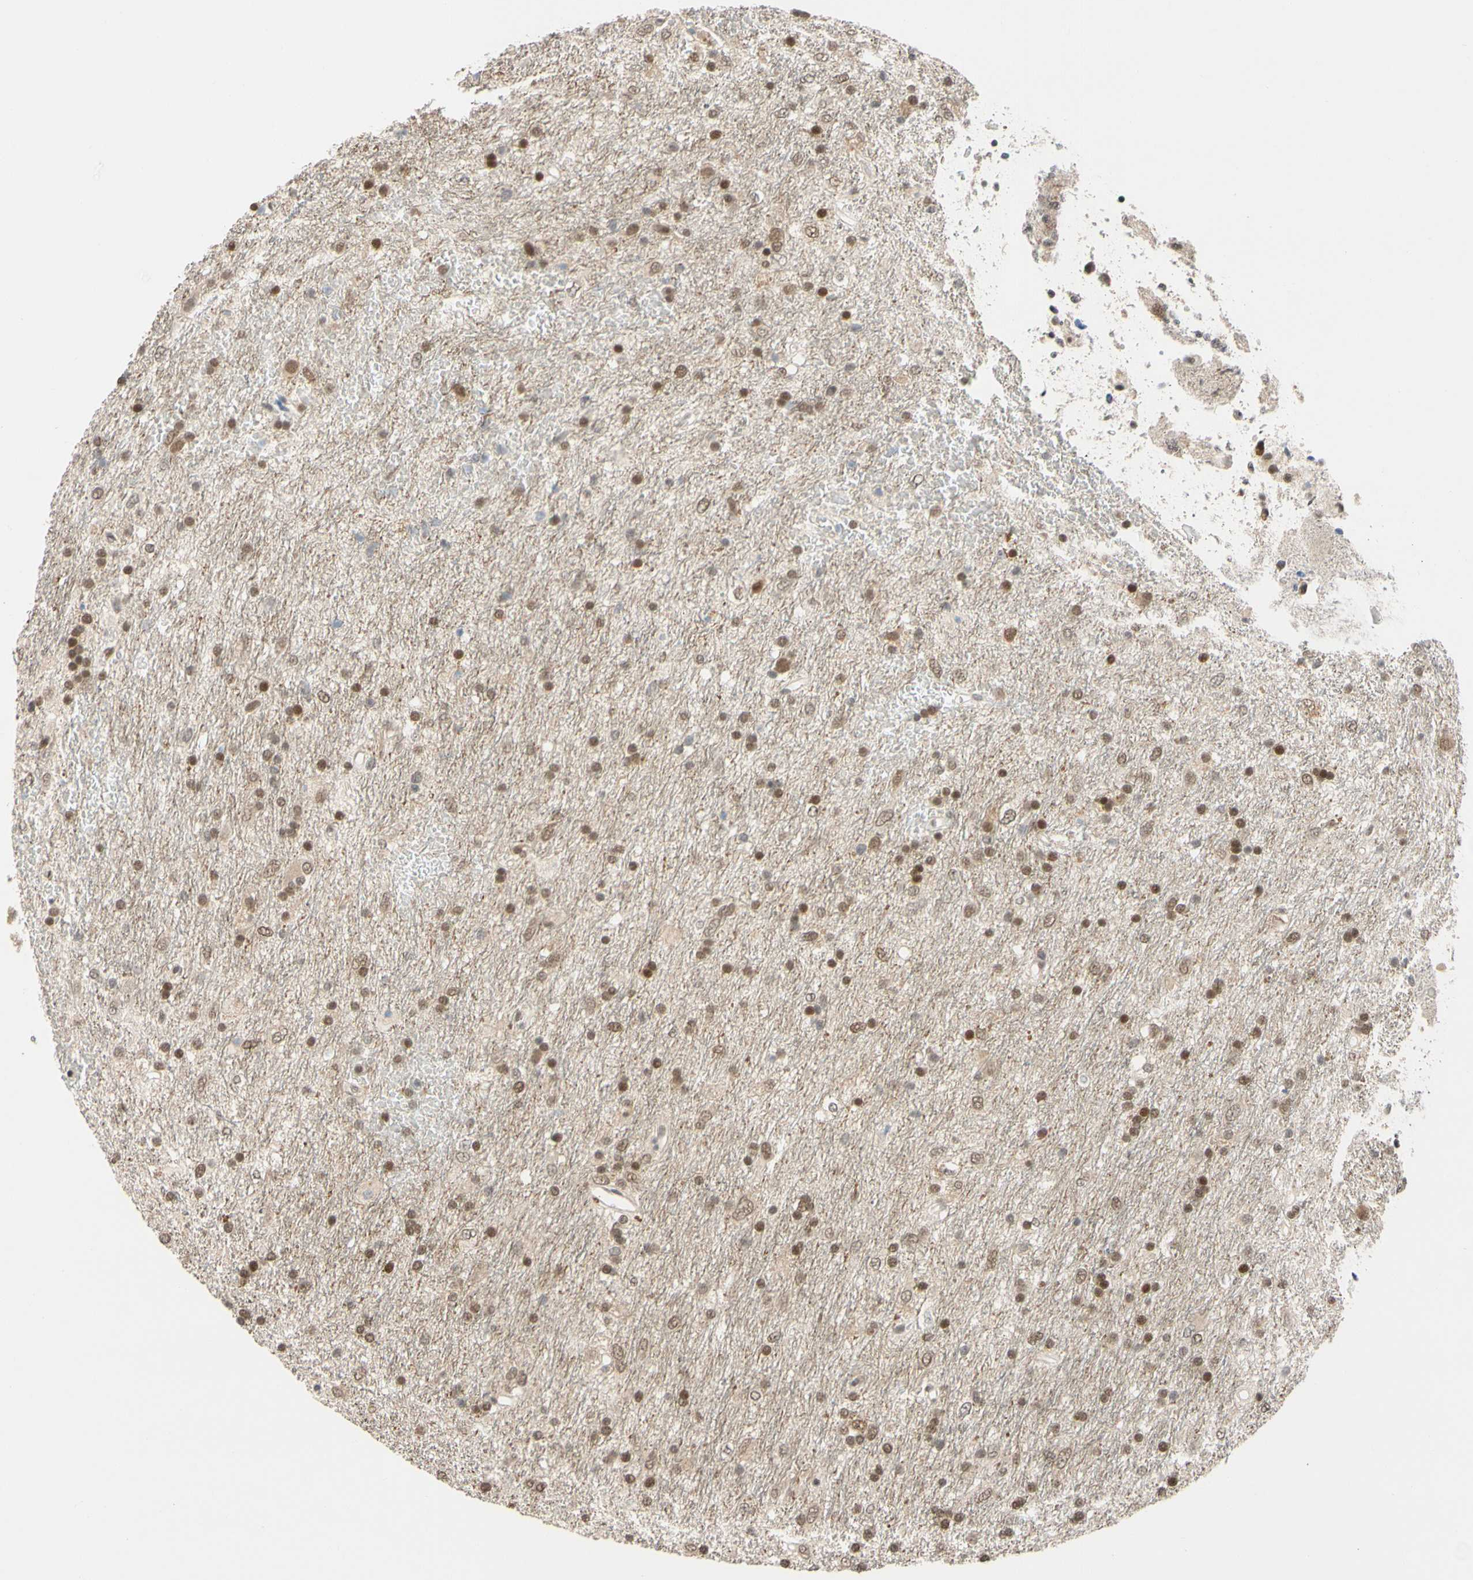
{"staining": {"intensity": "moderate", "quantity": "25%-75%", "location": "cytoplasmic/membranous,nuclear"}, "tissue": "glioma", "cell_type": "Tumor cells", "image_type": "cancer", "snomed": [{"axis": "morphology", "description": "Glioma, malignant, Low grade"}, {"axis": "topography", "description": "Brain"}], "caption": "An immunohistochemistry (IHC) micrograph of tumor tissue is shown. Protein staining in brown labels moderate cytoplasmic/membranous and nuclear positivity in low-grade glioma (malignant) within tumor cells.", "gene": "TAF4", "patient": {"sex": "male", "age": 77}}